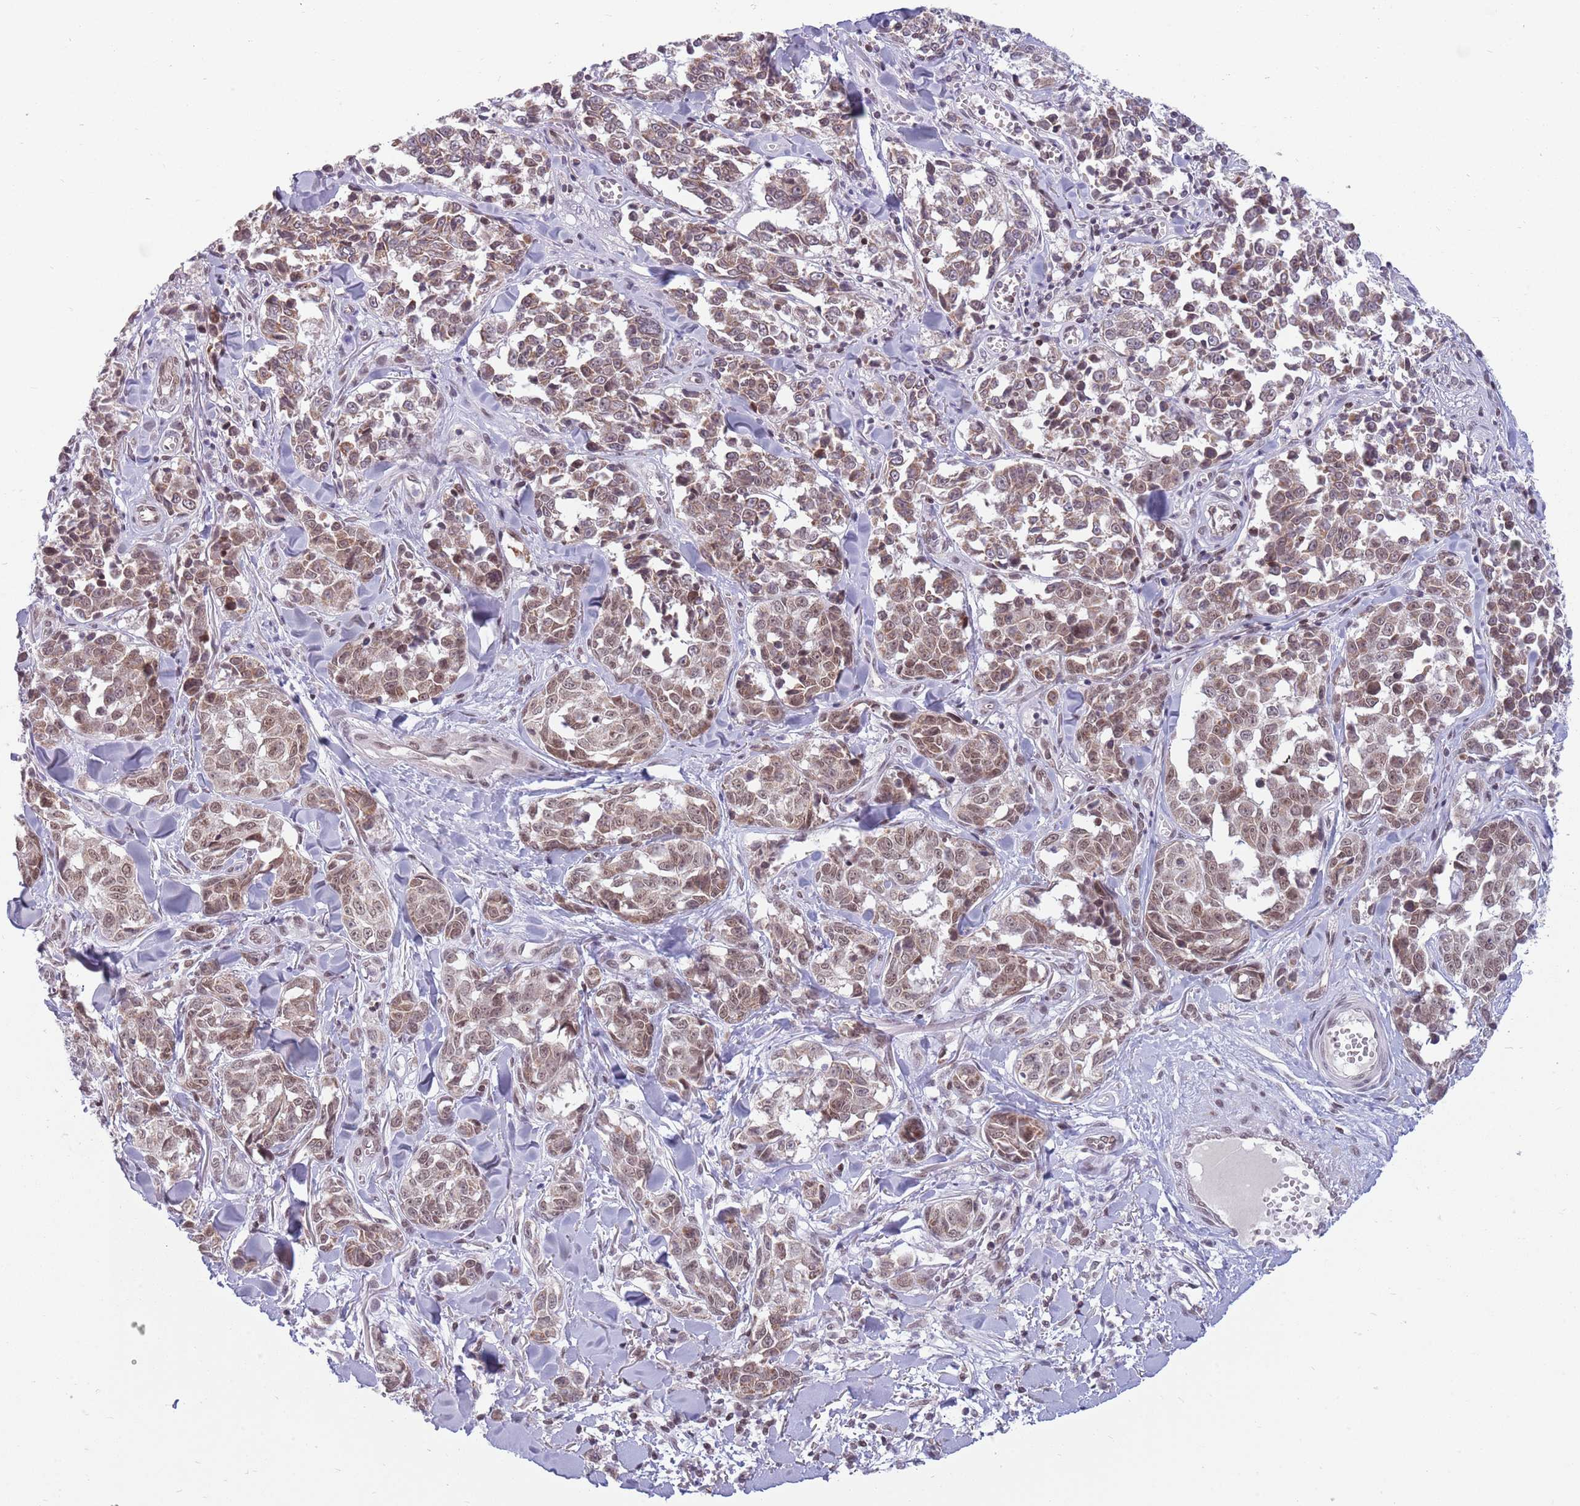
{"staining": {"intensity": "moderate", "quantity": ">75%", "location": "cytoplasmic/membranous,nuclear"}, "tissue": "melanoma", "cell_type": "Tumor cells", "image_type": "cancer", "snomed": [{"axis": "morphology", "description": "Malignant melanoma, NOS"}, {"axis": "topography", "description": "Skin"}], "caption": "Melanoma tissue reveals moderate cytoplasmic/membranous and nuclear expression in about >75% of tumor cells (brown staining indicates protein expression, while blue staining denotes nuclei).", "gene": "ZNF574", "patient": {"sex": "female", "age": 64}}